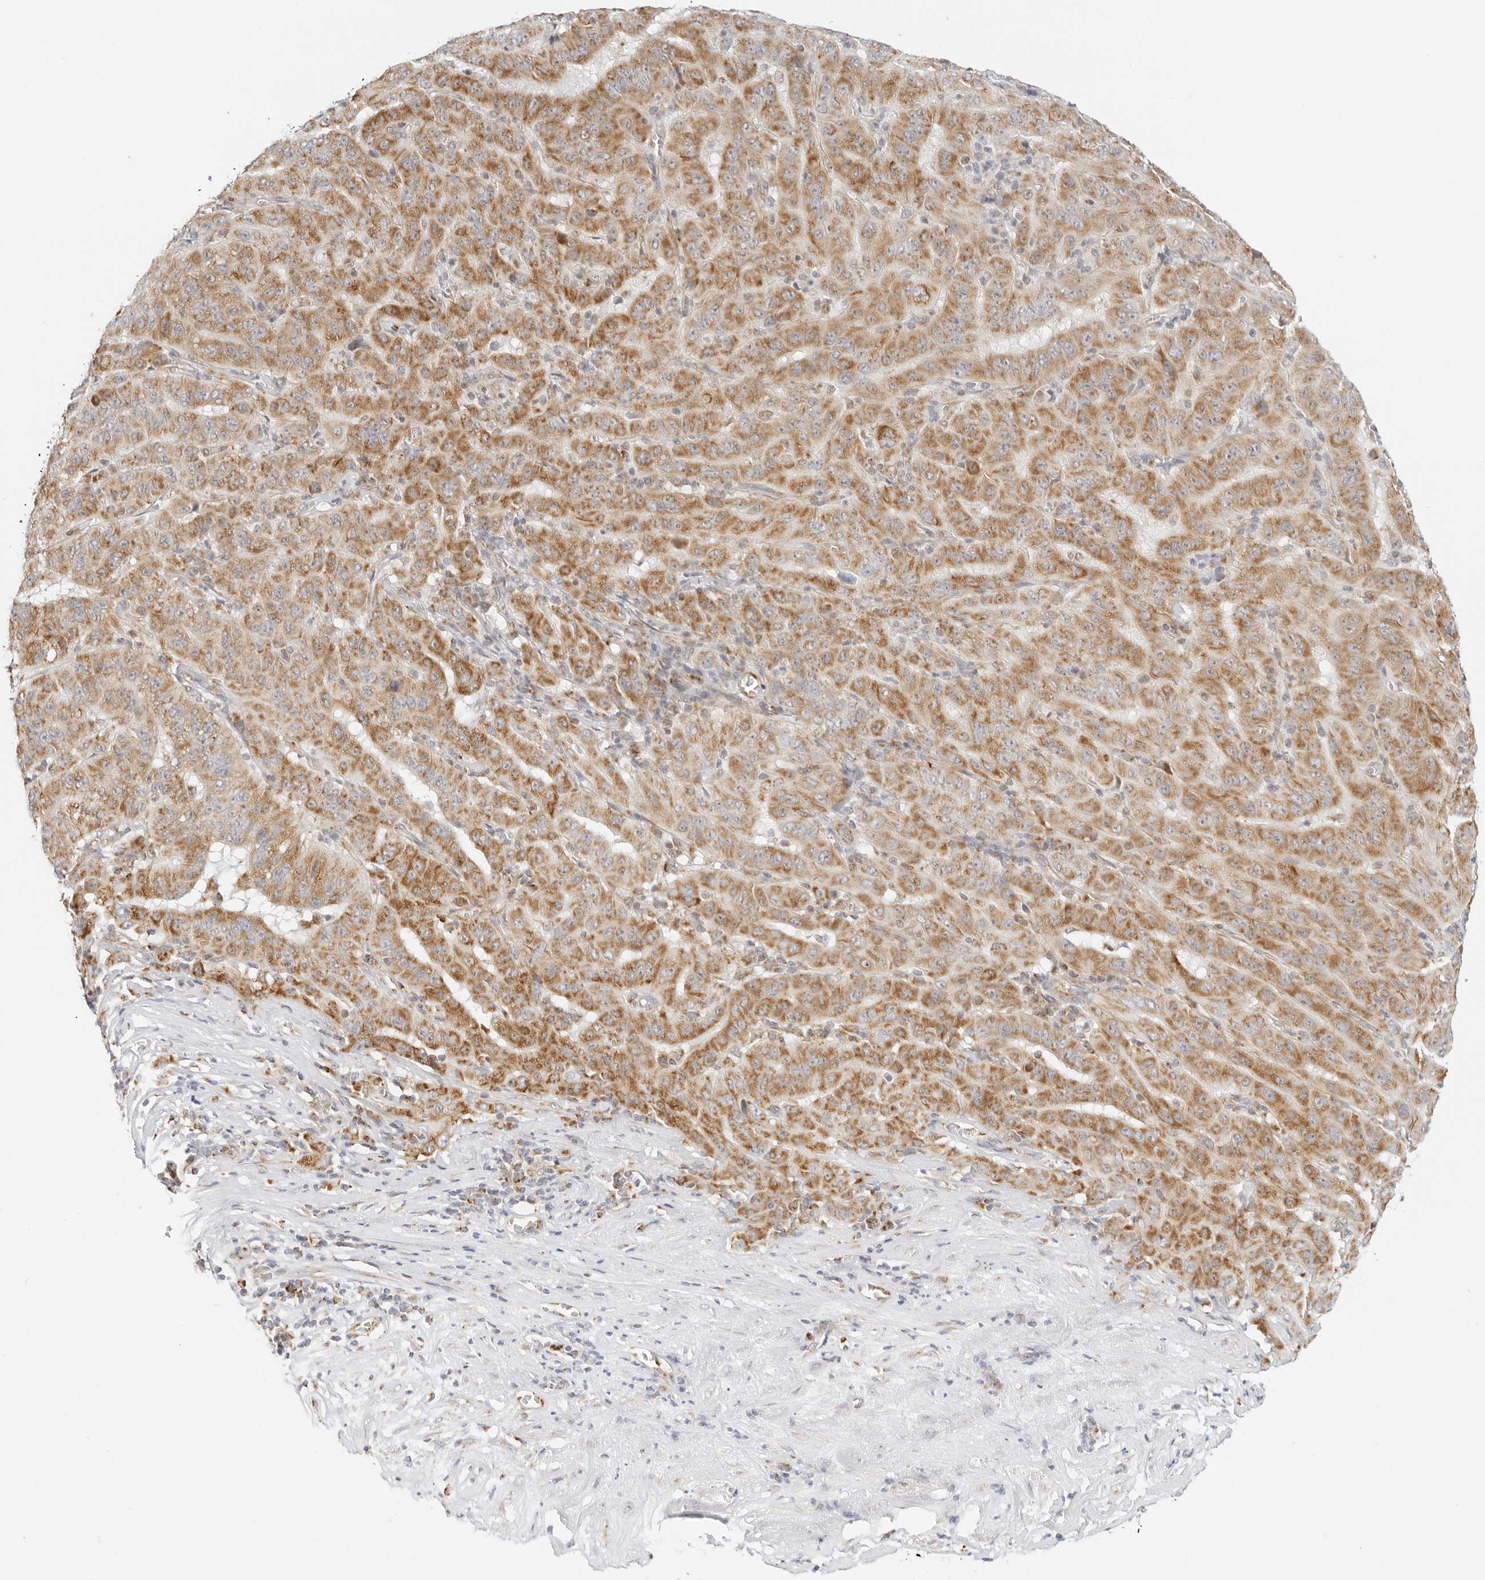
{"staining": {"intensity": "strong", "quantity": ">75%", "location": "cytoplasmic/membranous"}, "tissue": "pancreatic cancer", "cell_type": "Tumor cells", "image_type": "cancer", "snomed": [{"axis": "morphology", "description": "Adenocarcinoma, NOS"}, {"axis": "topography", "description": "Pancreas"}], "caption": "A high-resolution histopathology image shows immunohistochemistry (IHC) staining of pancreatic cancer, which shows strong cytoplasmic/membranous expression in approximately >75% of tumor cells.", "gene": "RC3H1", "patient": {"sex": "male", "age": 63}}